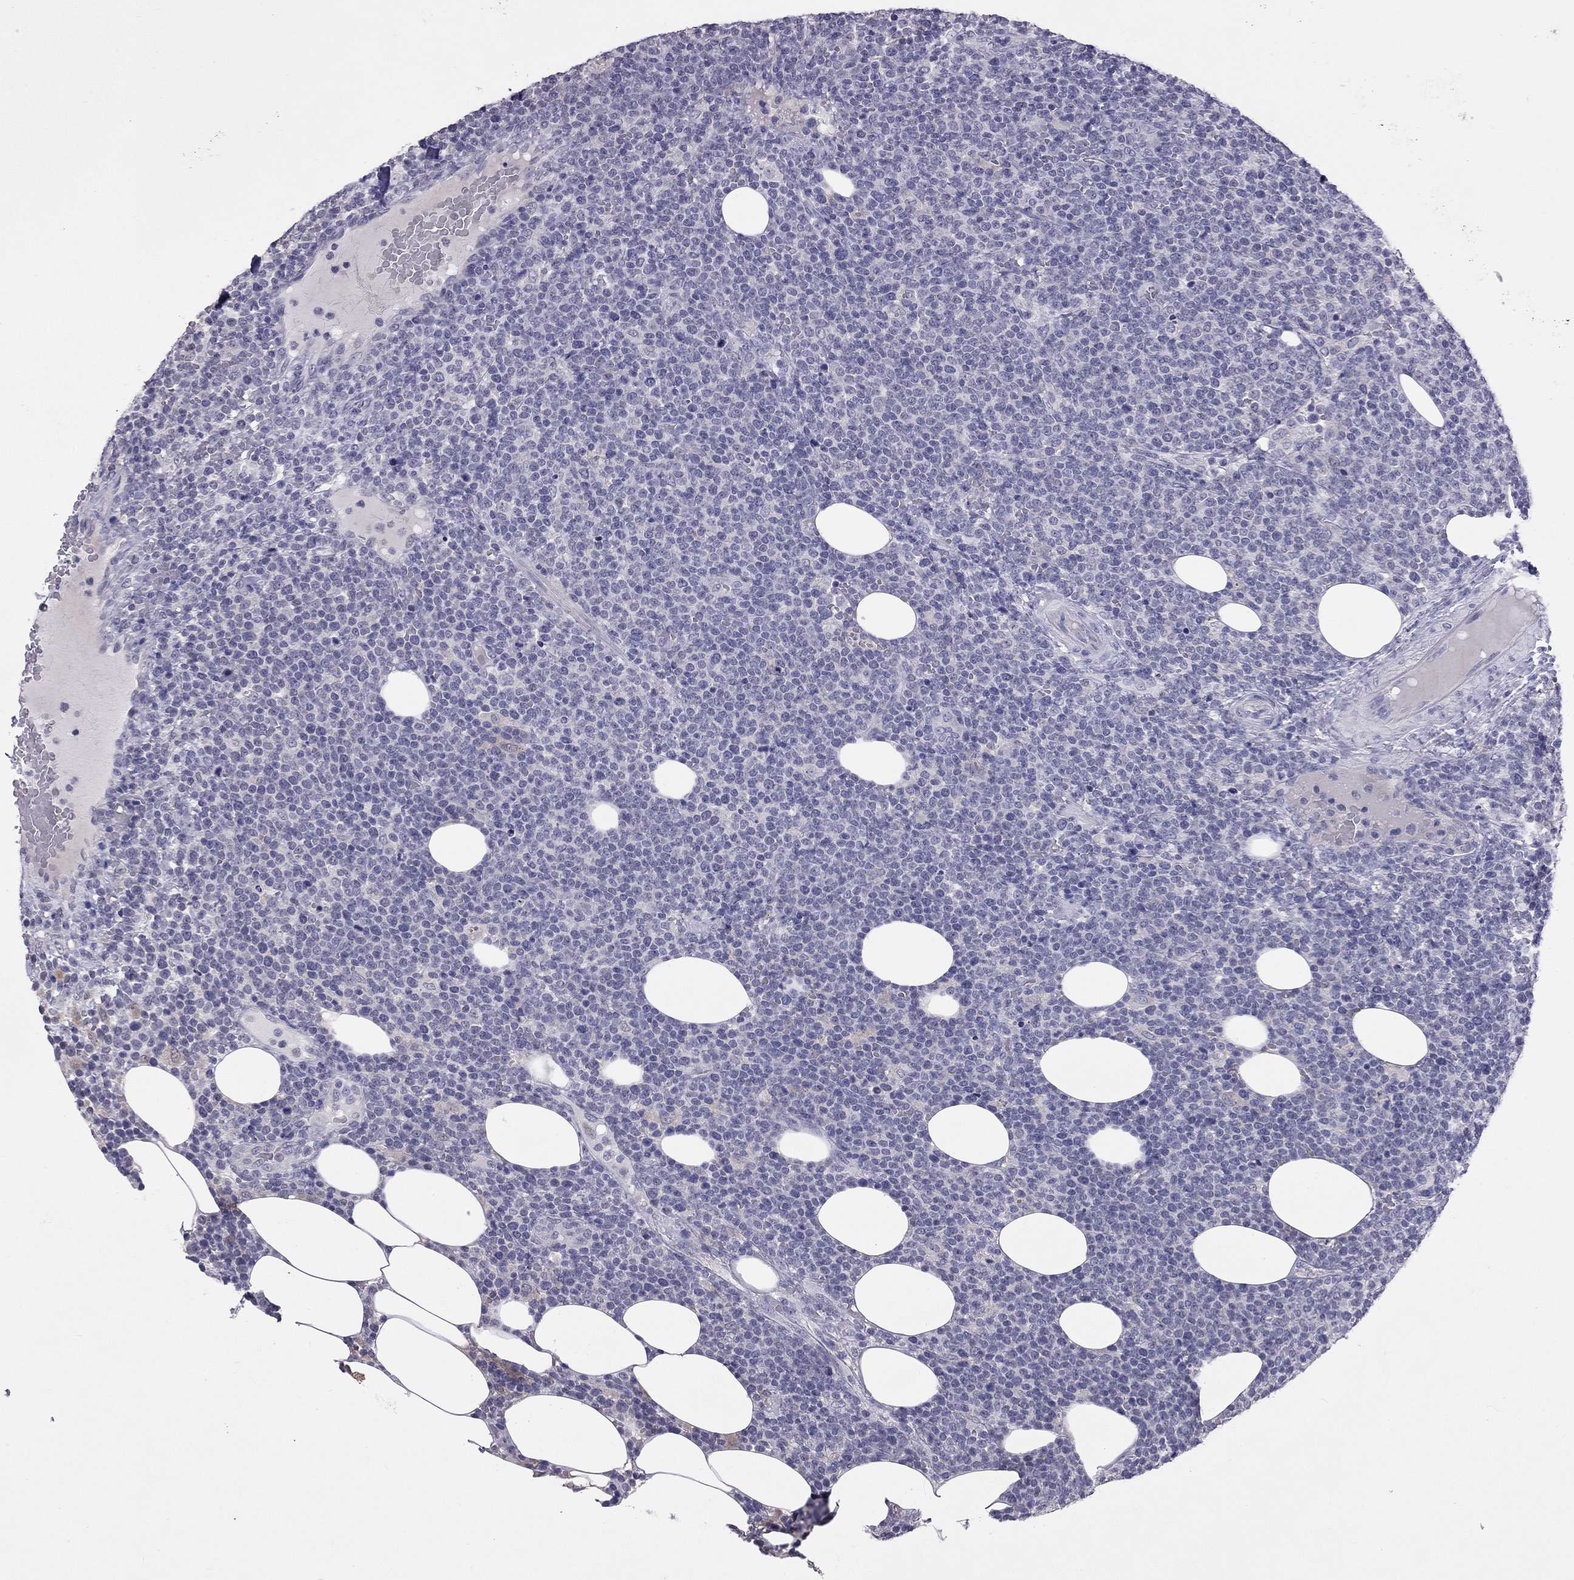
{"staining": {"intensity": "negative", "quantity": "none", "location": "none"}, "tissue": "lymphoma", "cell_type": "Tumor cells", "image_type": "cancer", "snomed": [{"axis": "morphology", "description": "Malignant lymphoma, non-Hodgkin's type, High grade"}, {"axis": "topography", "description": "Lymph node"}], "caption": "Tumor cells show no significant positivity in lymphoma. The staining is performed using DAB (3,3'-diaminobenzidine) brown chromogen with nuclei counter-stained in using hematoxylin.", "gene": "PPP1R3A", "patient": {"sex": "male", "age": 61}}